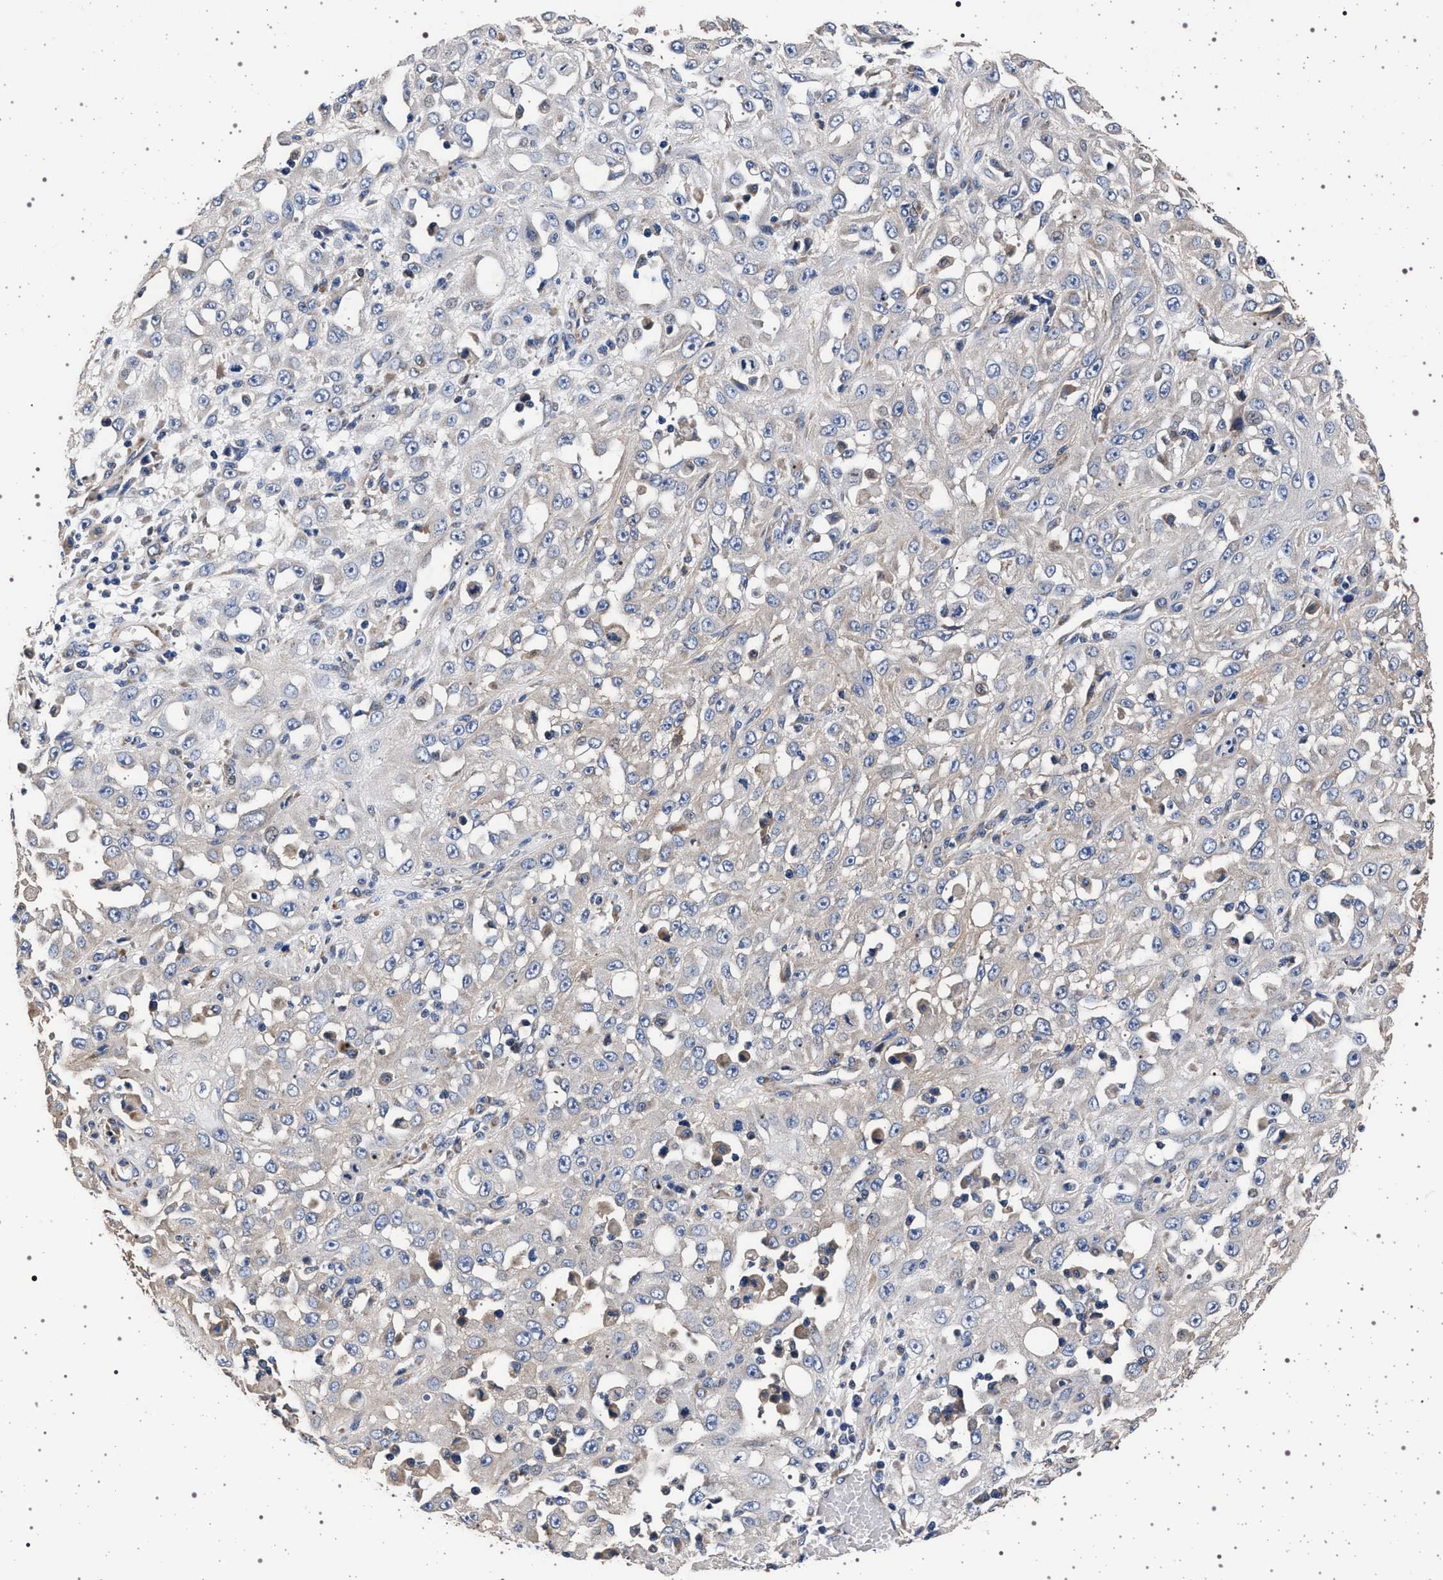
{"staining": {"intensity": "weak", "quantity": "25%-75%", "location": "cytoplasmic/membranous"}, "tissue": "skin cancer", "cell_type": "Tumor cells", "image_type": "cancer", "snomed": [{"axis": "morphology", "description": "Squamous cell carcinoma, NOS"}, {"axis": "morphology", "description": "Squamous cell carcinoma, metastatic, NOS"}, {"axis": "topography", "description": "Skin"}, {"axis": "topography", "description": "Lymph node"}], "caption": "Immunohistochemistry of metastatic squamous cell carcinoma (skin) reveals low levels of weak cytoplasmic/membranous positivity in approximately 25%-75% of tumor cells. (Brightfield microscopy of DAB IHC at high magnification).", "gene": "MAP3K2", "patient": {"sex": "male", "age": 75}}